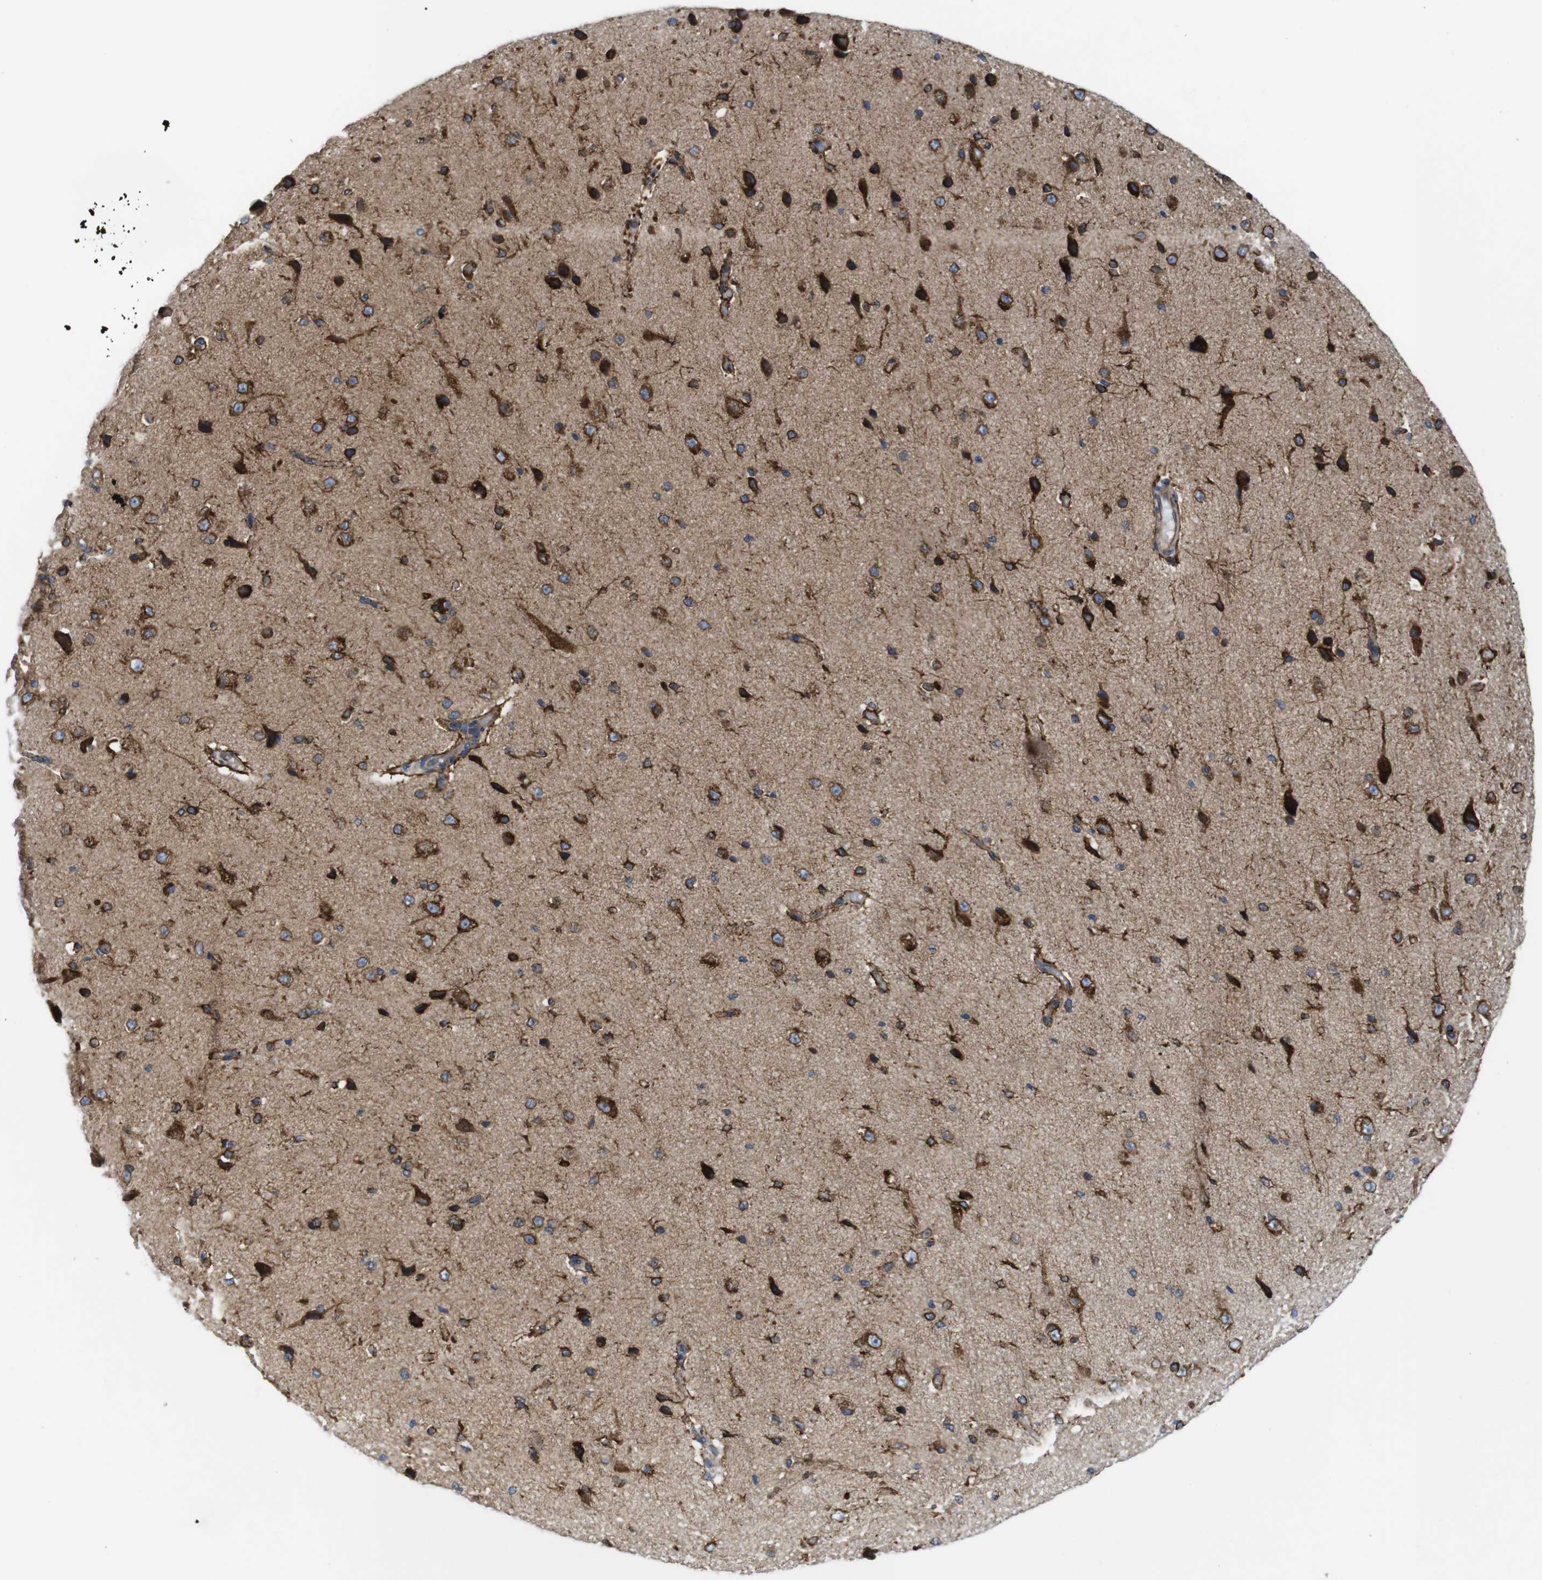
{"staining": {"intensity": "weak", "quantity": "25%-75%", "location": "cytoplasmic/membranous"}, "tissue": "cerebral cortex", "cell_type": "Endothelial cells", "image_type": "normal", "snomed": [{"axis": "morphology", "description": "Normal tissue, NOS"}, {"axis": "morphology", "description": "Developmental malformation"}, {"axis": "topography", "description": "Cerebral cortex"}], "caption": "Immunohistochemistry photomicrograph of unremarkable human cerebral cortex stained for a protein (brown), which exhibits low levels of weak cytoplasmic/membranous expression in approximately 25%-75% of endothelial cells.", "gene": "HACD3", "patient": {"sex": "female", "age": 30}}